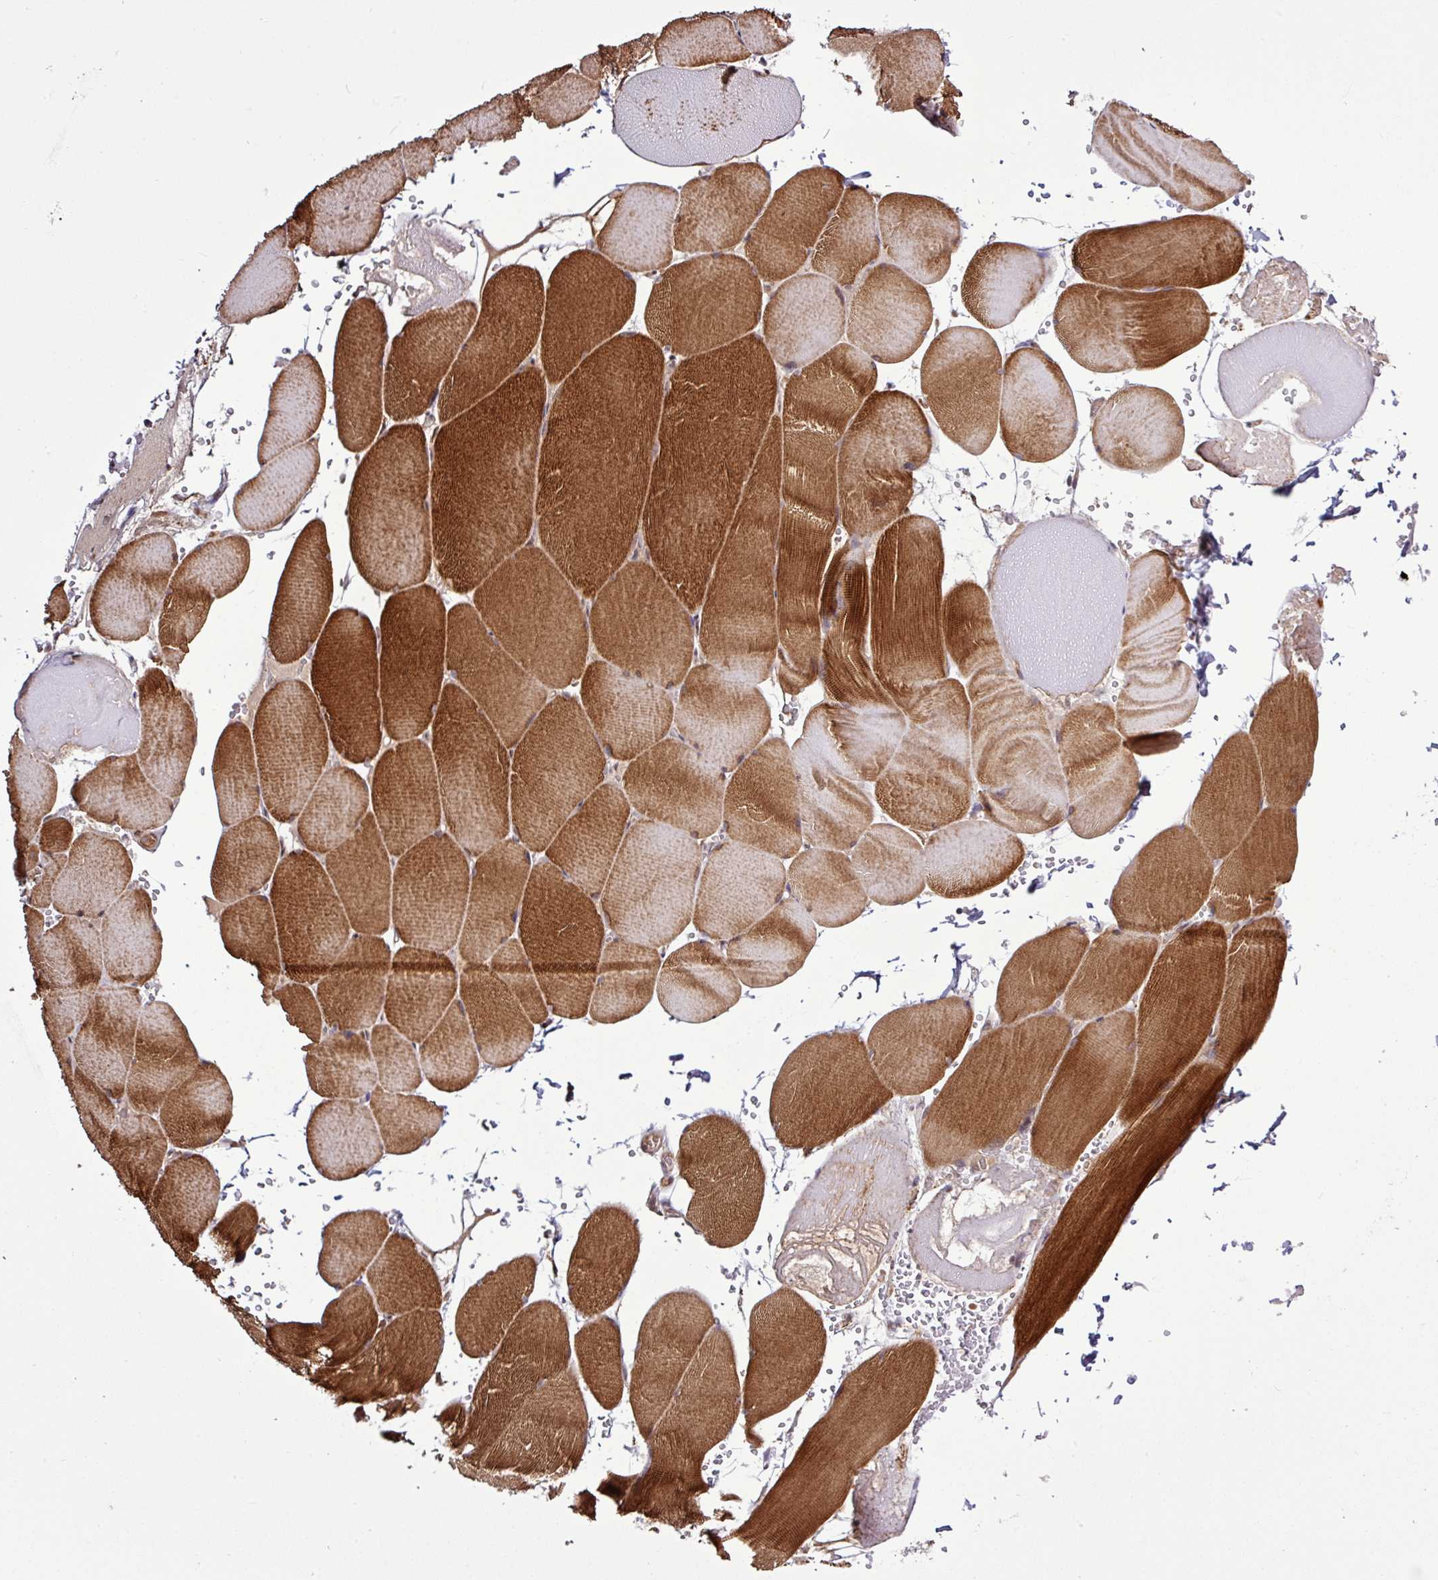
{"staining": {"intensity": "strong", "quantity": "25%-75%", "location": "cytoplasmic/membranous"}, "tissue": "skeletal muscle", "cell_type": "Myocytes", "image_type": "normal", "snomed": [{"axis": "morphology", "description": "Normal tissue, NOS"}, {"axis": "topography", "description": "Skeletal muscle"}, {"axis": "topography", "description": "Head-Neck"}], "caption": "IHC (DAB (3,3'-diaminobenzidine)) staining of unremarkable human skeletal muscle demonstrates strong cytoplasmic/membranous protein staining in approximately 25%-75% of myocytes.", "gene": "ITPKC", "patient": {"sex": "male", "age": 66}}